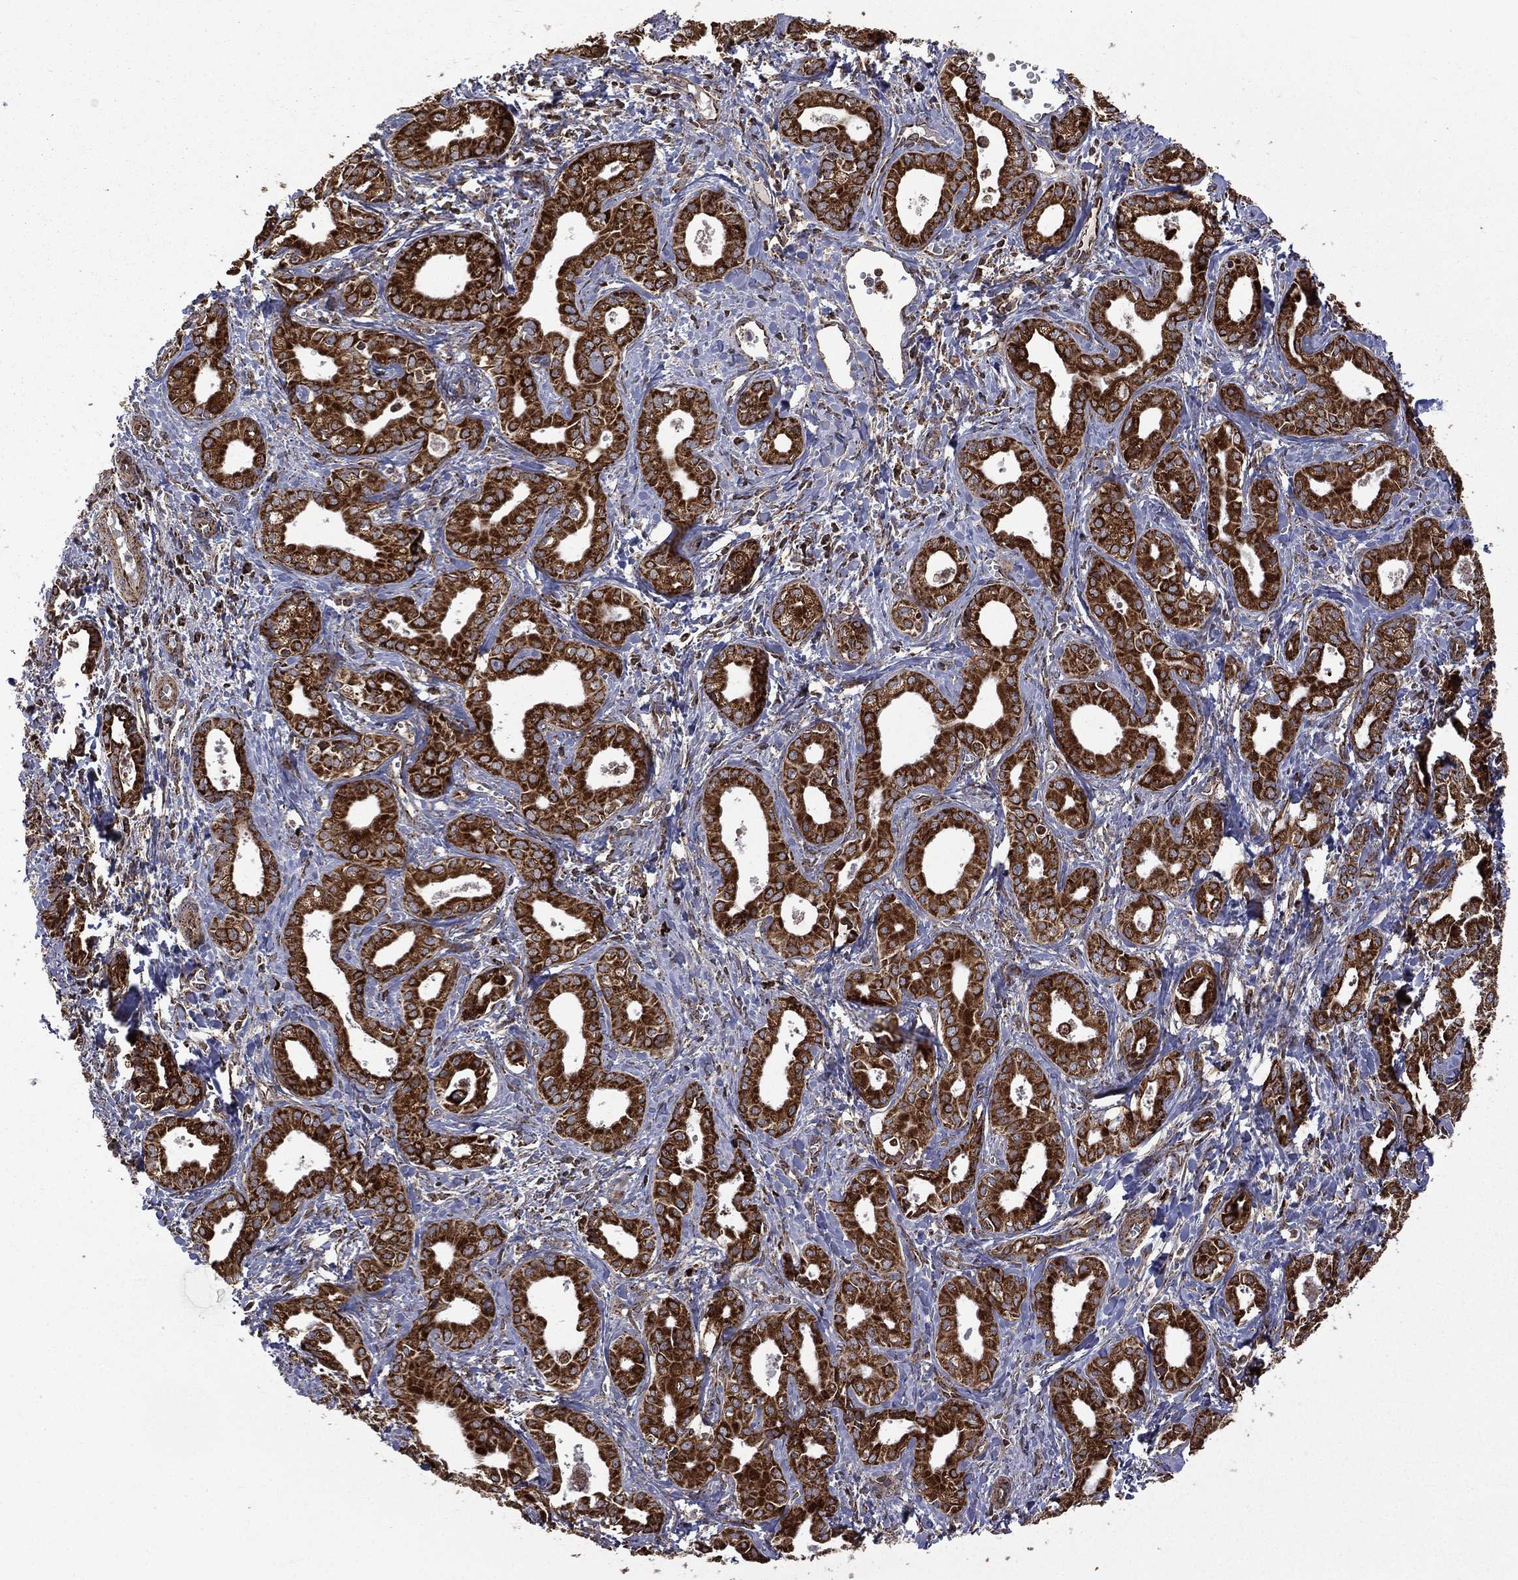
{"staining": {"intensity": "strong", "quantity": ">75%", "location": "cytoplasmic/membranous"}, "tissue": "liver cancer", "cell_type": "Tumor cells", "image_type": "cancer", "snomed": [{"axis": "morphology", "description": "Cholangiocarcinoma"}, {"axis": "topography", "description": "Liver"}], "caption": "Tumor cells exhibit strong cytoplasmic/membranous staining in about >75% of cells in liver cholangiocarcinoma. The staining is performed using DAB brown chromogen to label protein expression. The nuclei are counter-stained blue using hematoxylin.", "gene": "GIMAP6", "patient": {"sex": "female", "age": 65}}